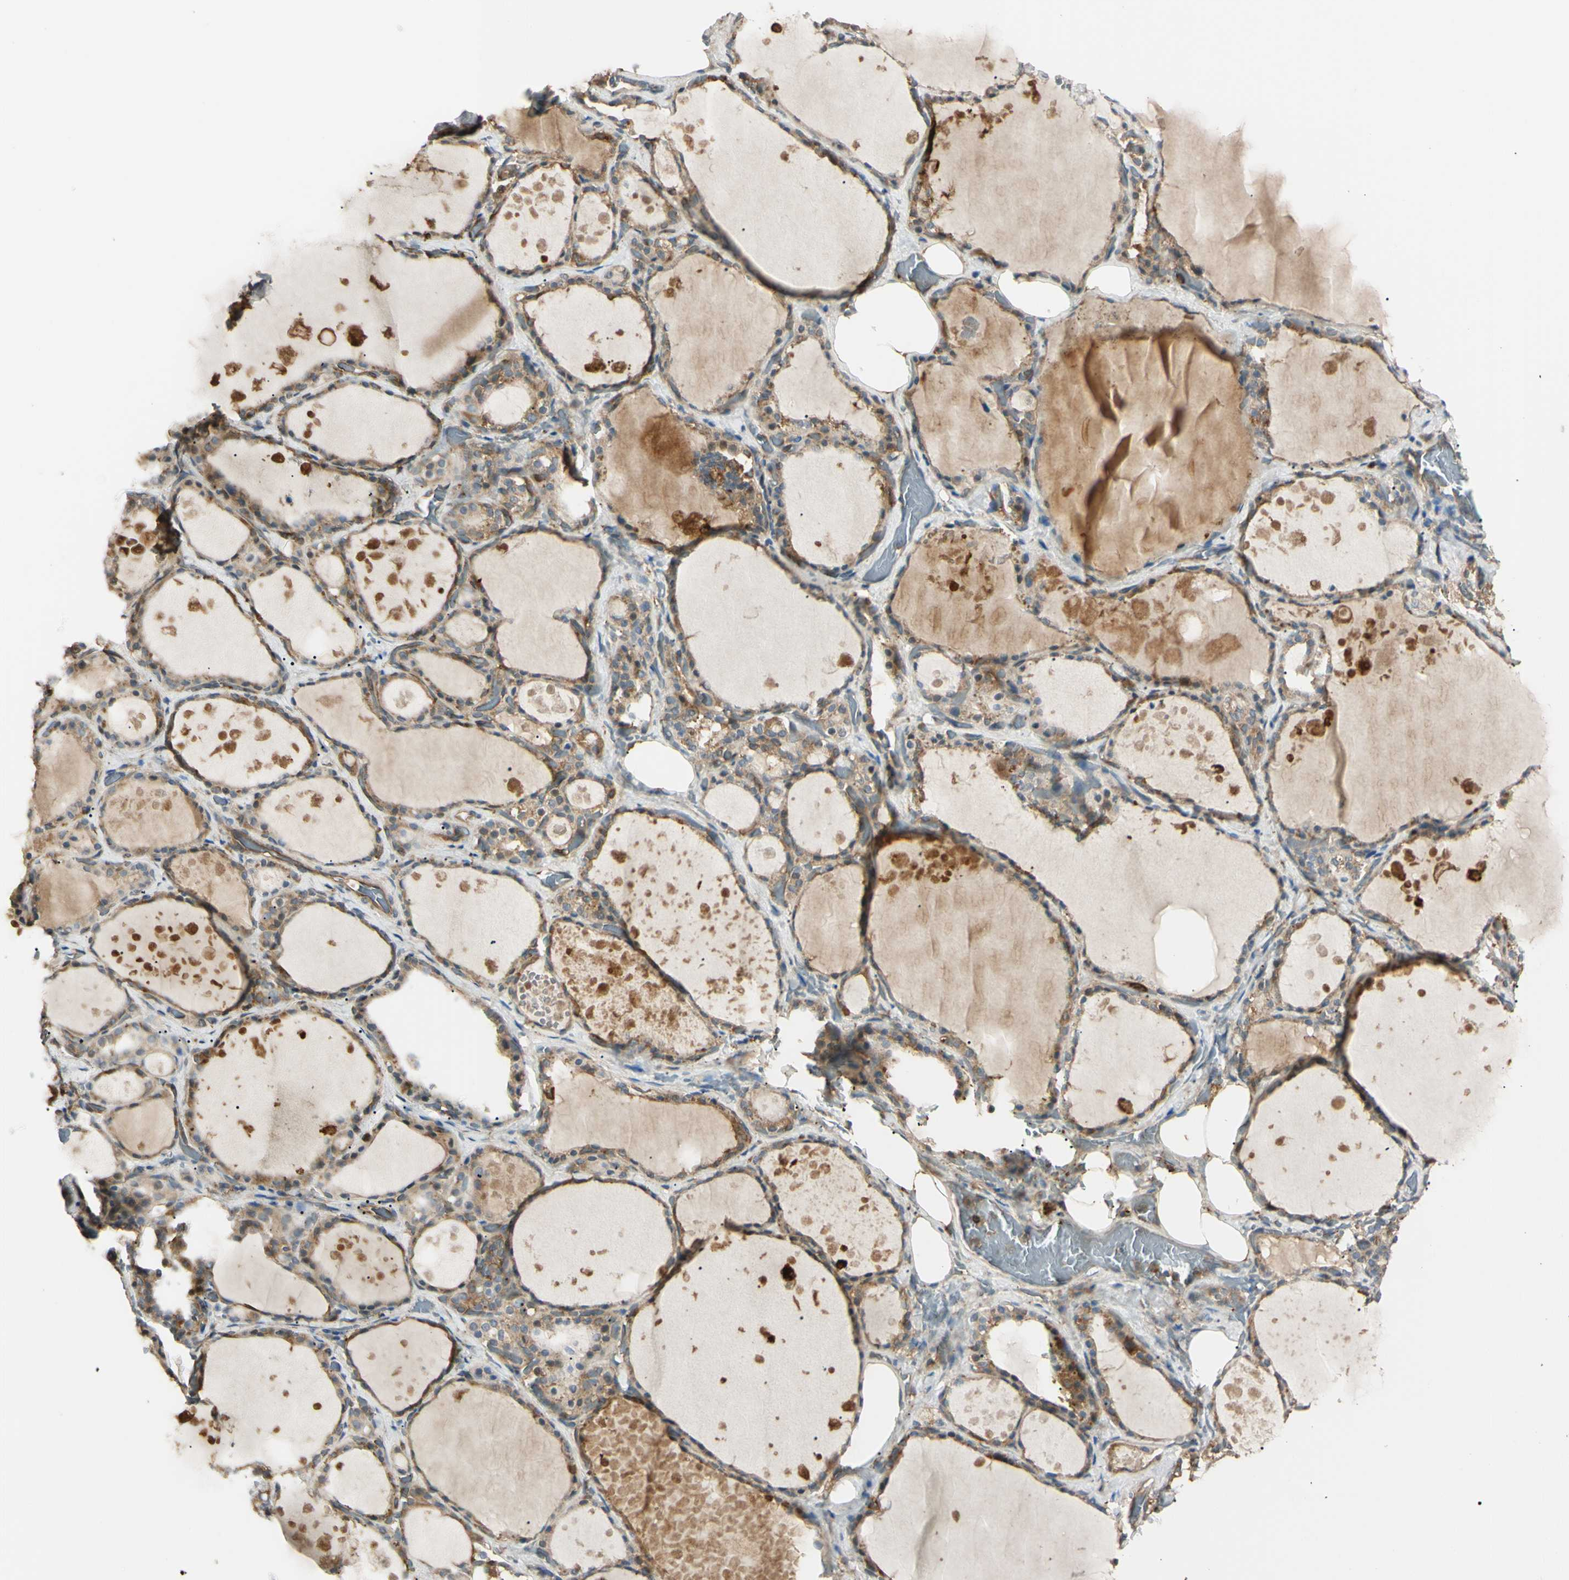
{"staining": {"intensity": "moderate", "quantity": ">75%", "location": "cytoplasmic/membranous"}, "tissue": "thyroid gland", "cell_type": "Glandular cells", "image_type": "normal", "snomed": [{"axis": "morphology", "description": "Normal tissue, NOS"}, {"axis": "topography", "description": "Thyroid gland"}], "caption": "Immunohistochemical staining of unremarkable thyroid gland shows medium levels of moderate cytoplasmic/membranous staining in approximately >75% of glandular cells. The protein of interest is stained brown, and the nuclei are stained in blue (DAB IHC with brightfield microscopy, high magnification).", "gene": "PTPN12", "patient": {"sex": "male", "age": 61}}